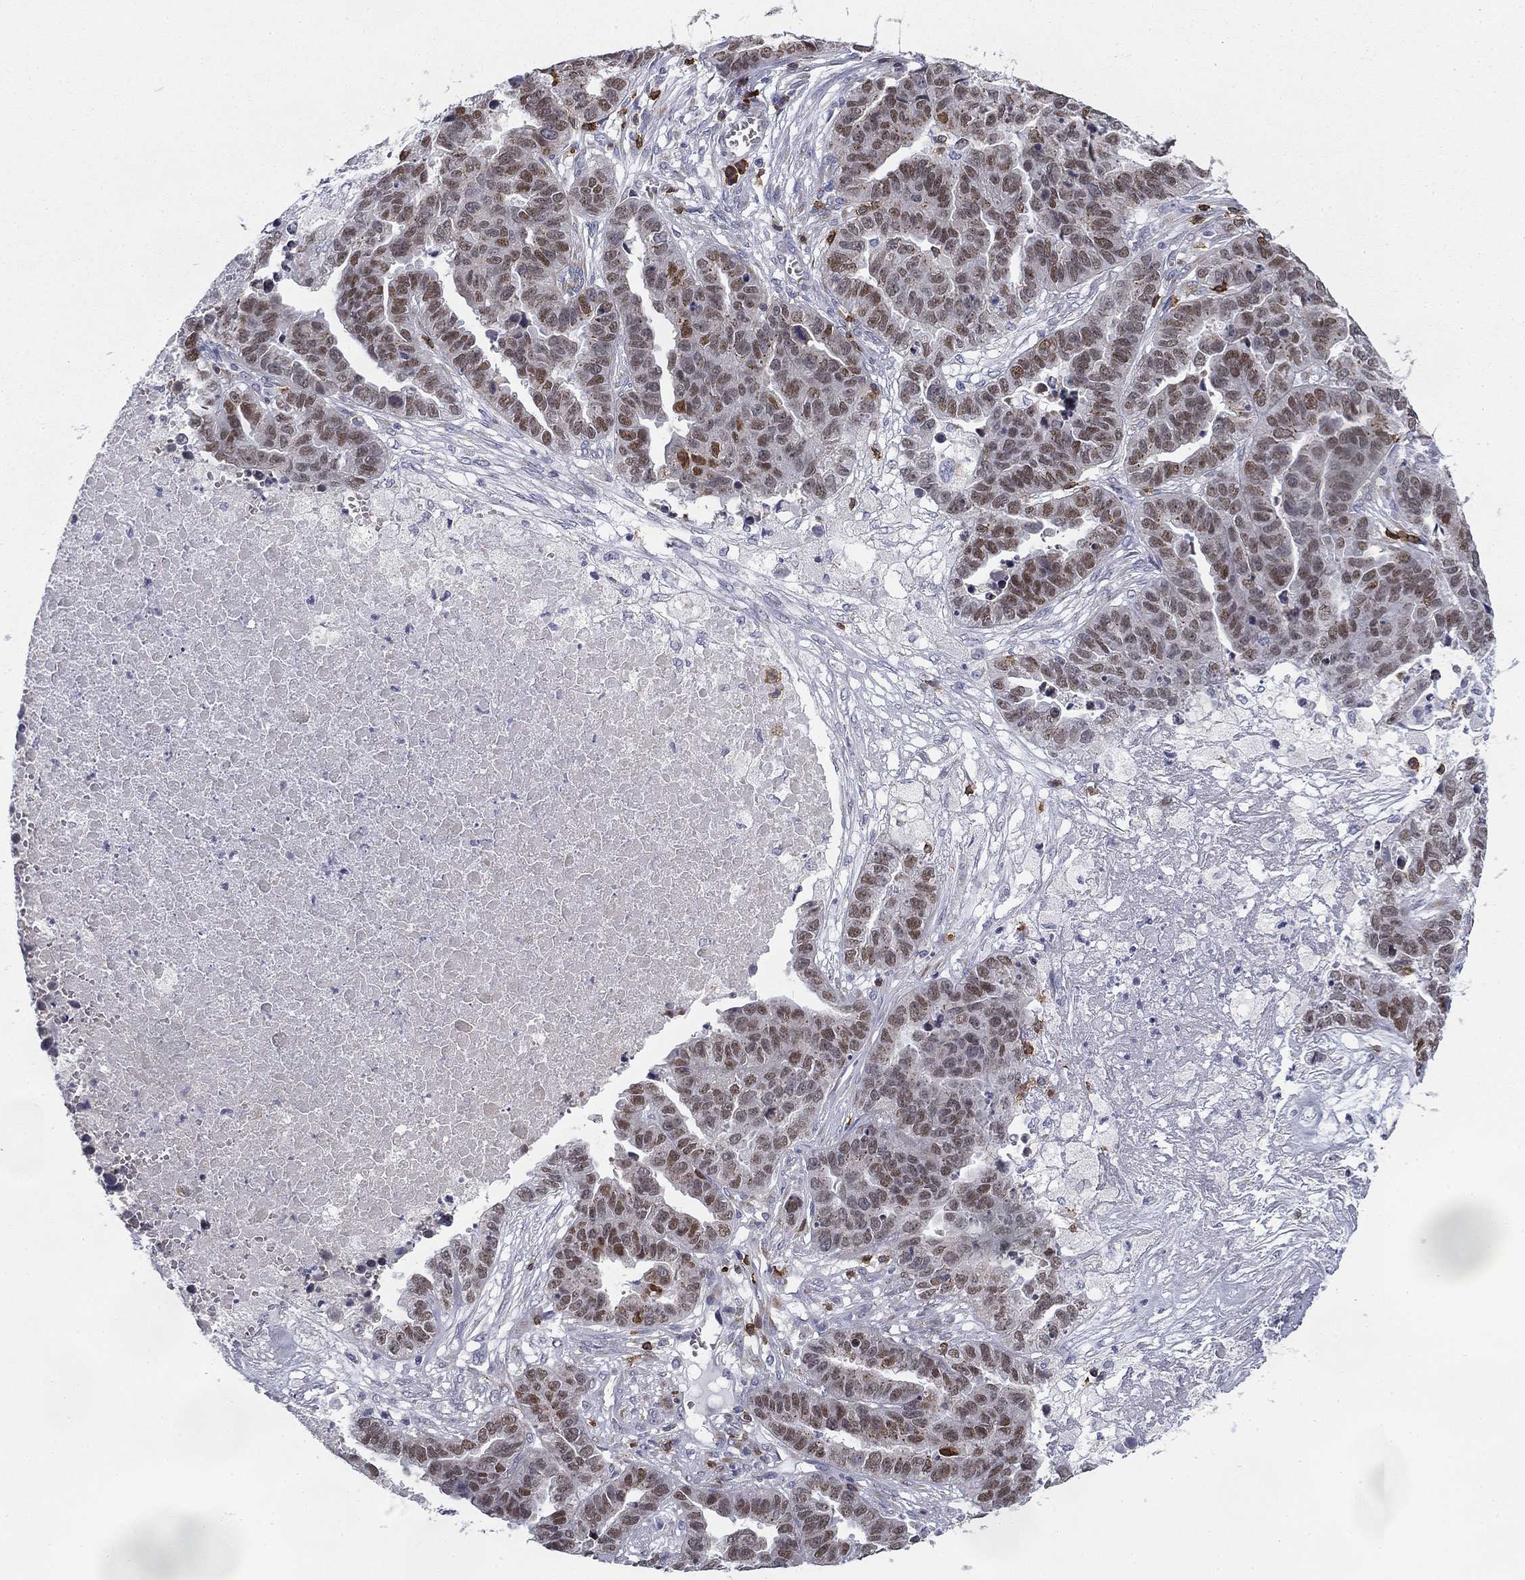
{"staining": {"intensity": "moderate", "quantity": "<25%", "location": "nuclear"}, "tissue": "ovarian cancer", "cell_type": "Tumor cells", "image_type": "cancer", "snomed": [{"axis": "morphology", "description": "Cystadenocarcinoma, serous, NOS"}, {"axis": "topography", "description": "Ovary"}], "caption": "Protein staining of ovarian serous cystadenocarcinoma tissue shows moderate nuclear expression in about <25% of tumor cells. The protein of interest is shown in brown color, while the nuclei are stained blue.", "gene": "TRAT1", "patient": {"sex": "female", "age": 87}}